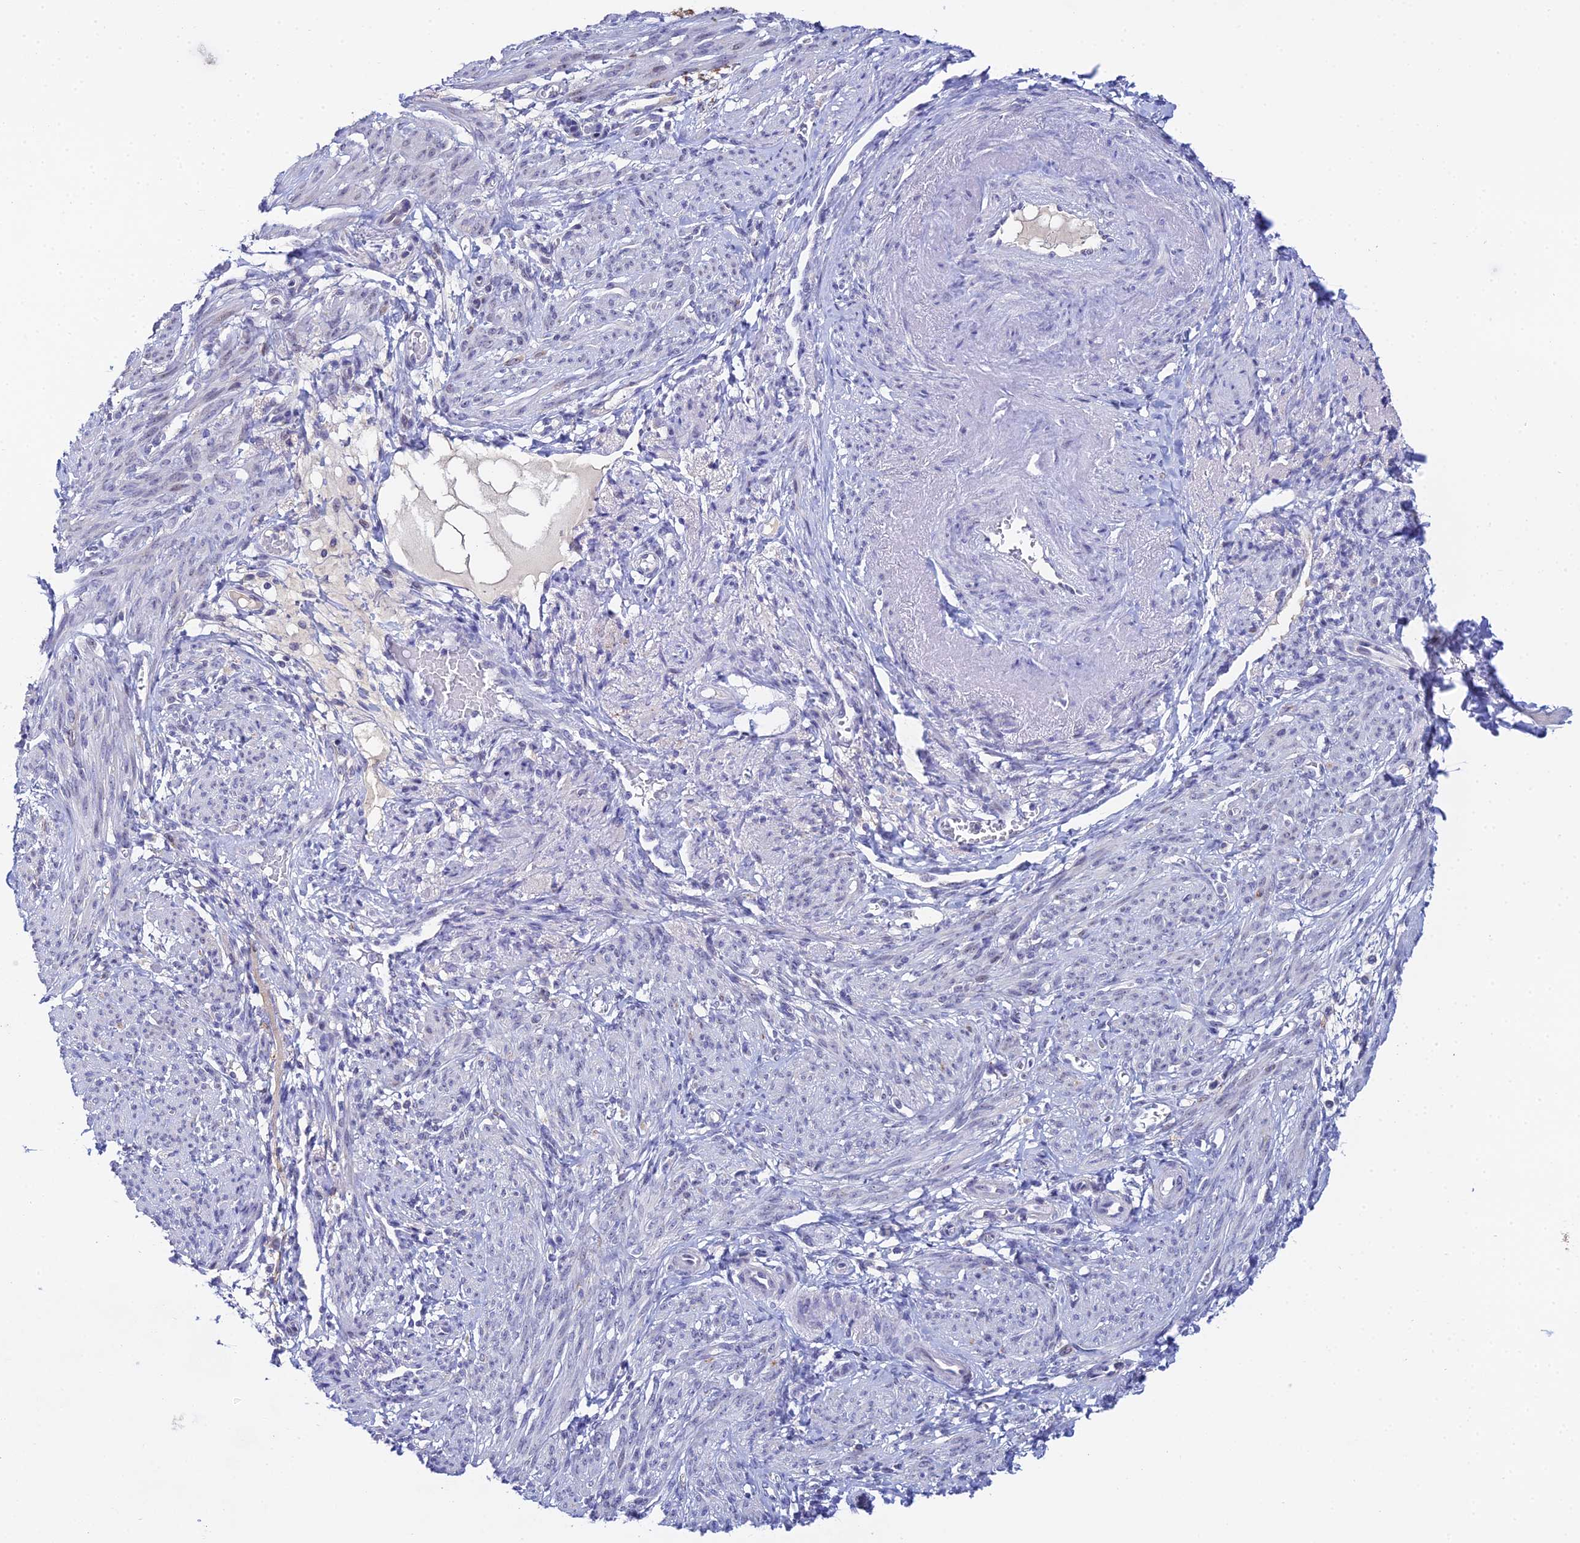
{"staining": {"intensity": "negative", "quantity": "none", "location": "none"}, "tissue": "smooth muscle", "cell_type": "Smooth muscle cells", "image_type": "normal", "snomed": [{"axis": "morphology", "description": "Normal tissue, NOS"}, {"axis": "topography", "description": "Smooth muscle"}], "caption": "This photomicrograph is of normal smooth muscle stained with immunohistochemistry to label a protein in brown with the nuclei are counter-stained blue. There is no positivity in smooth muscle cells.", "gene": "PLPP4", "patient": {"sex": "female", "age": 39}}